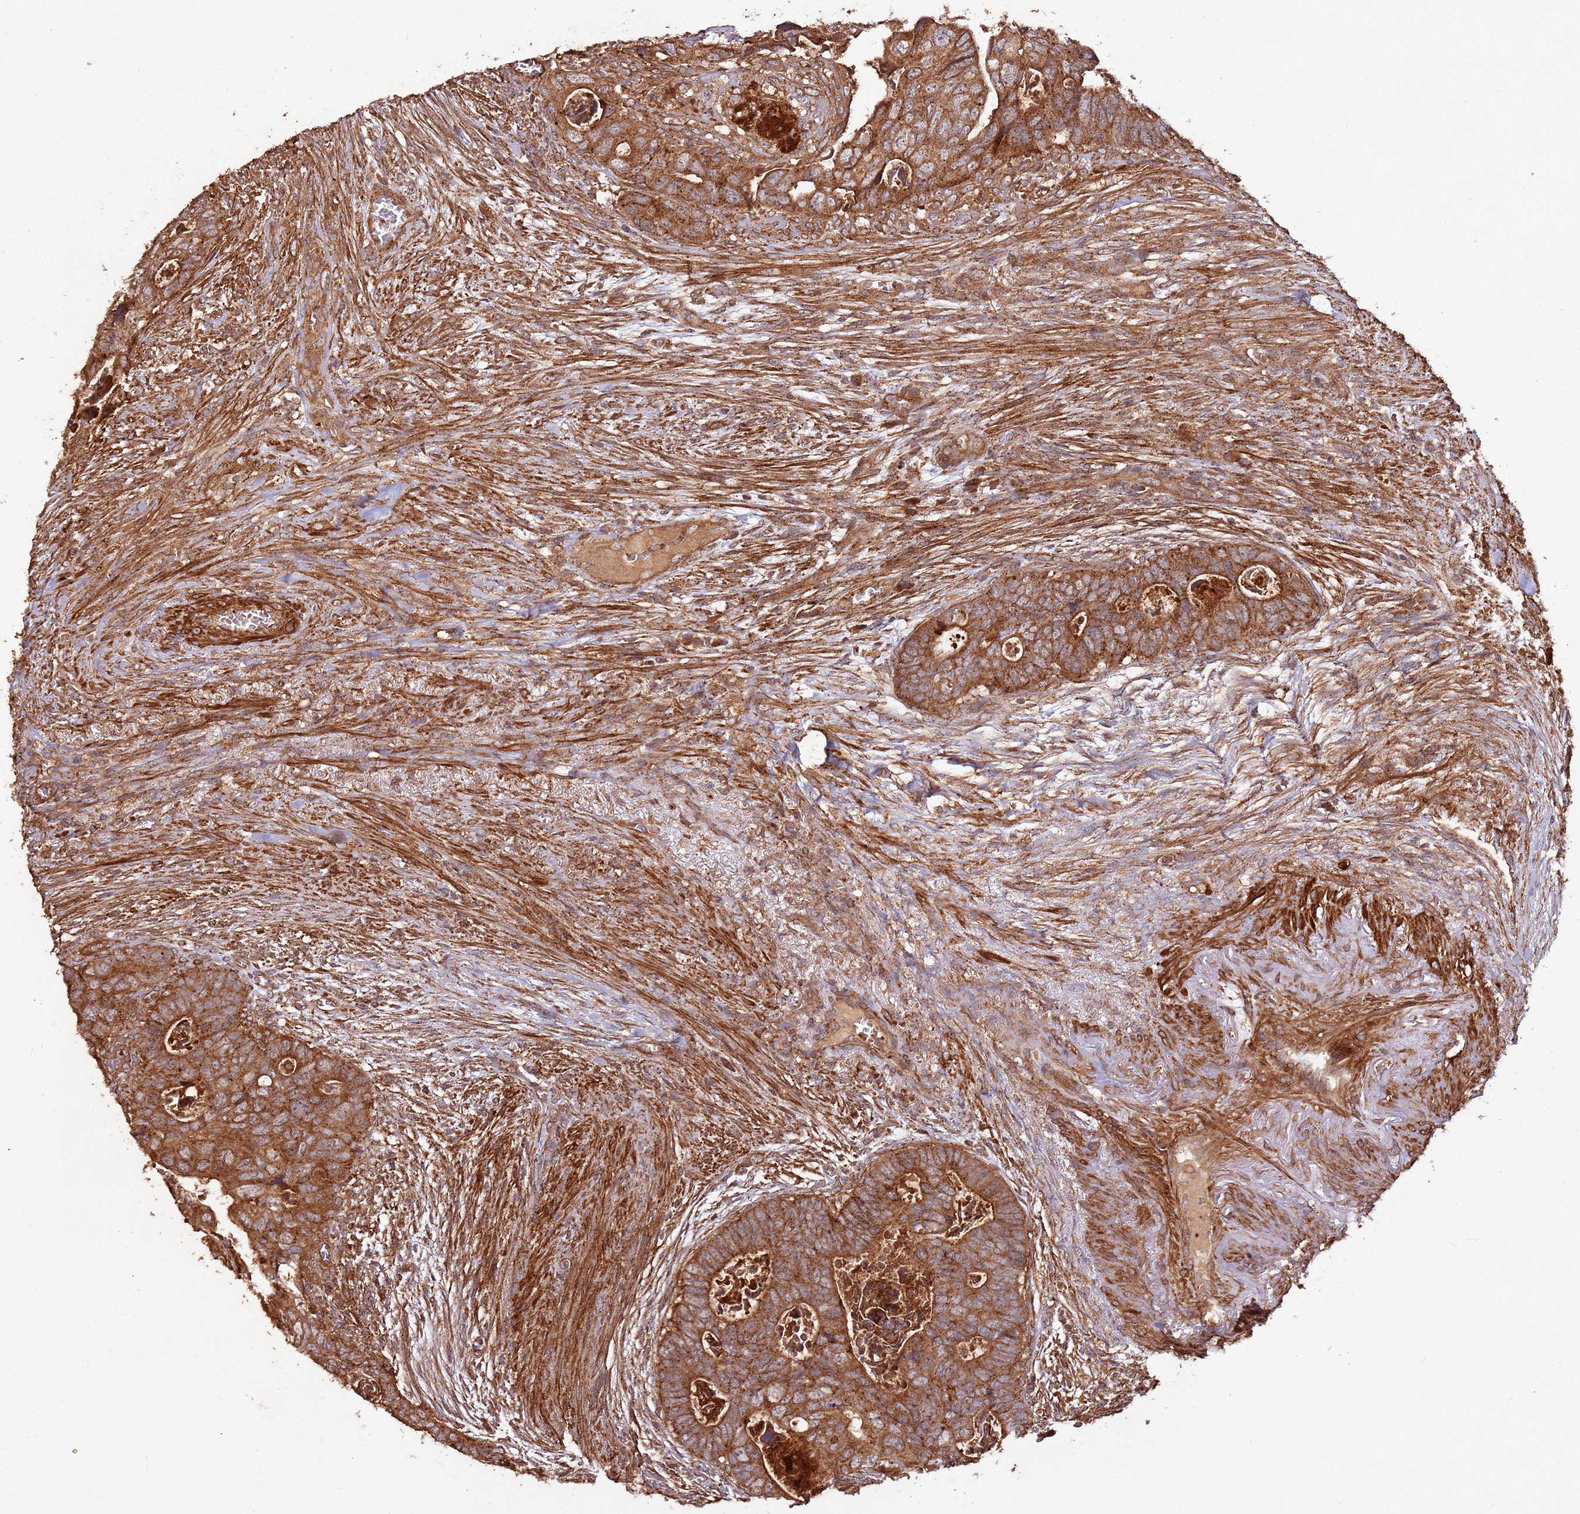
{"staining": {"intensity": "strong", "quantity": ">75%", "location": "cytoplasmic/membranous"}, "tissue": "colorectal cancer", "cell_type": "Tumor cells", "image_type": "cancer", "snomed": [{"axis": "morphology", "description": "Adenocarcinoma, NOS"}, {"axis": "topography", "description": "Rectum"}], "caption": "A high amount of strong cytoplasmic/membranous expression is seen in approximately >75% of tumor cells in colorectal cancer (adenocarcinoma) tissue.", "gene": "FAM186A", "patient": {"sex": "female", "age": 78}}